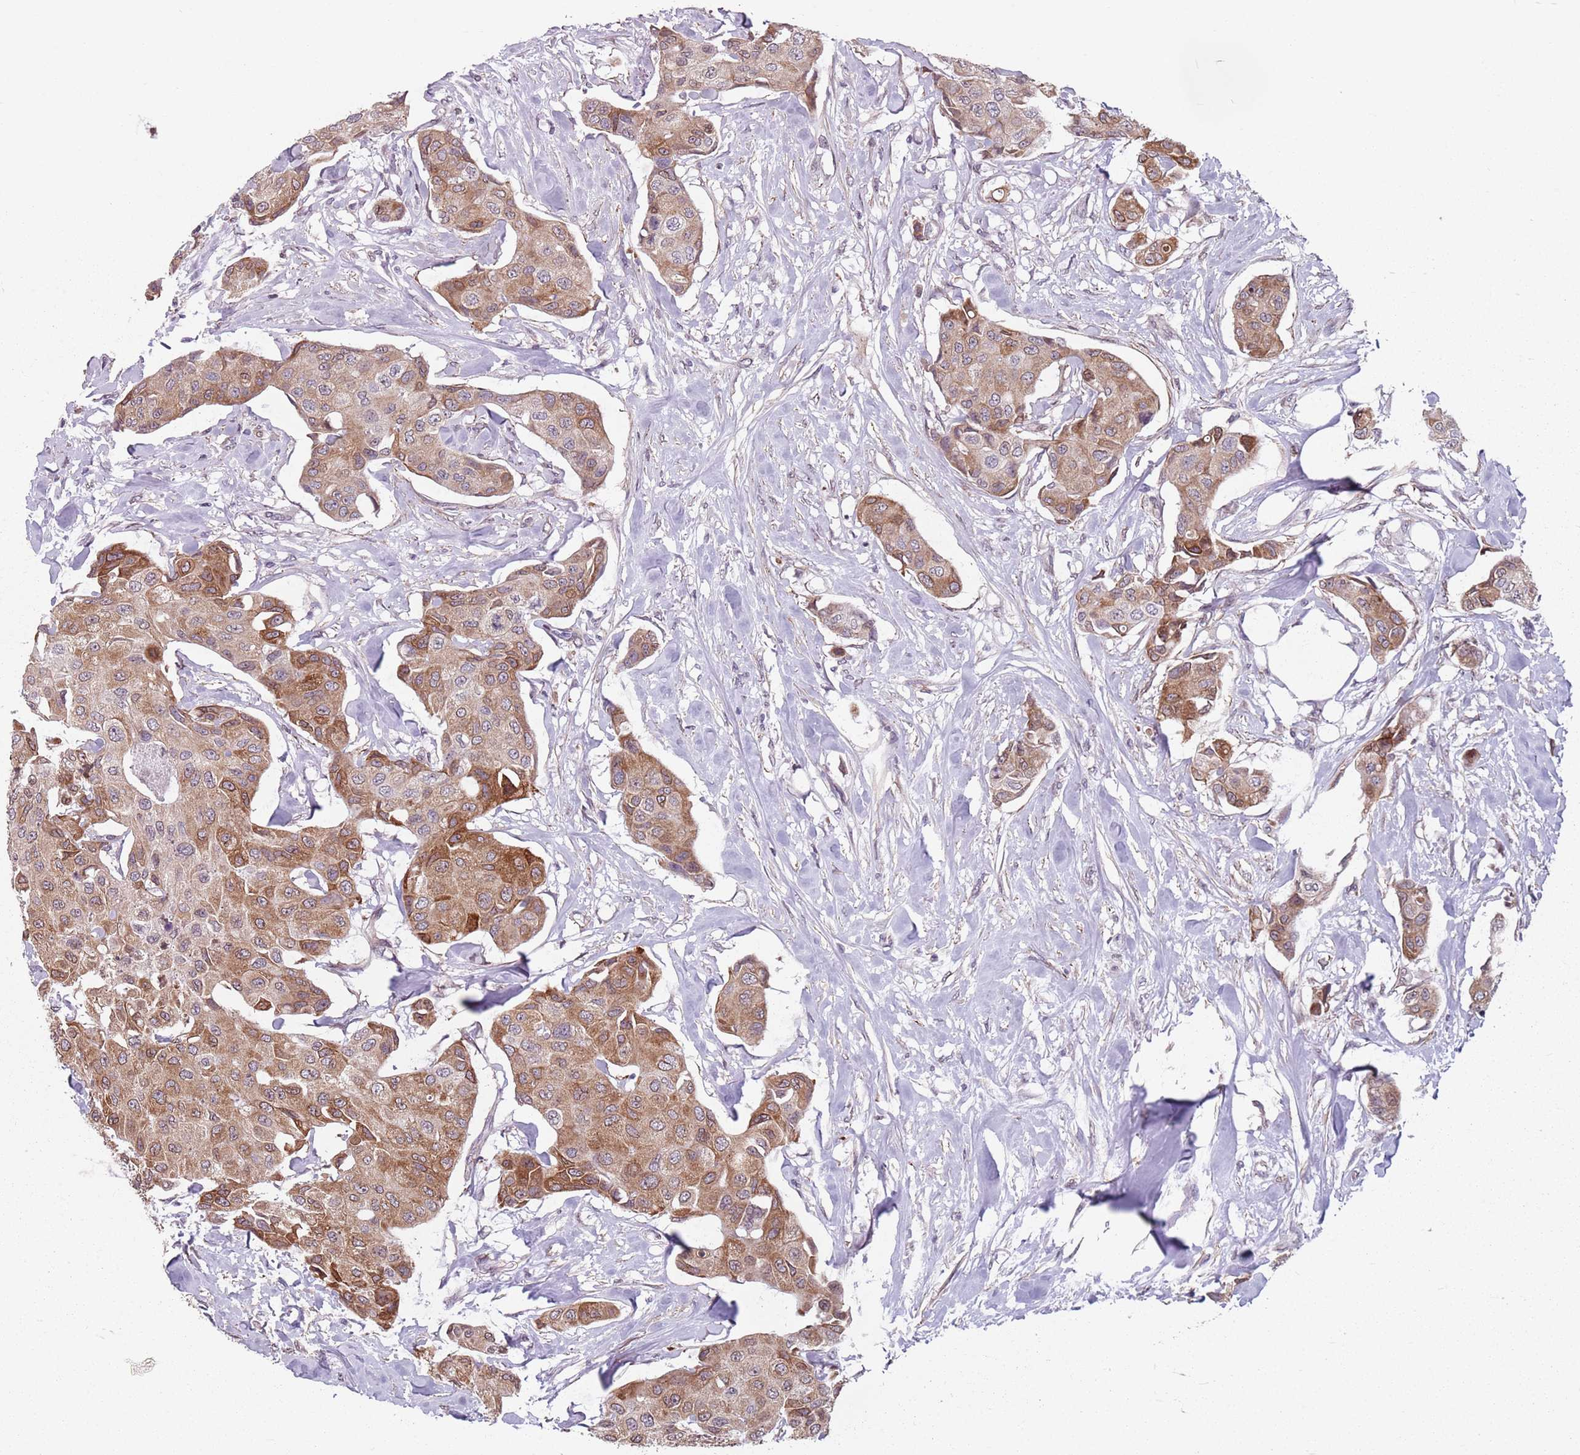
{"staining": {"intensity": "moderate", "quantity": ">75%", "location": "cytoplasmic/membranous"}, "tissue": "breast cancer", "cell_type": "Tumor cells", "image_type": "cancer", "snomed": [{"axis": "morphology", "description": "Duct carcinoma"}, {"axis": "topography", "description": "Breast"}, {"axis": "topography", "description": "Lymph node"}], "caption": "Breast cancer stained with a brown dye reveals moderate cytoplasmic/membranous positive staining in approximately >75% of tumor cells.", "gene": "TMC4", "patient": {"sex": "female", "age": 80}}